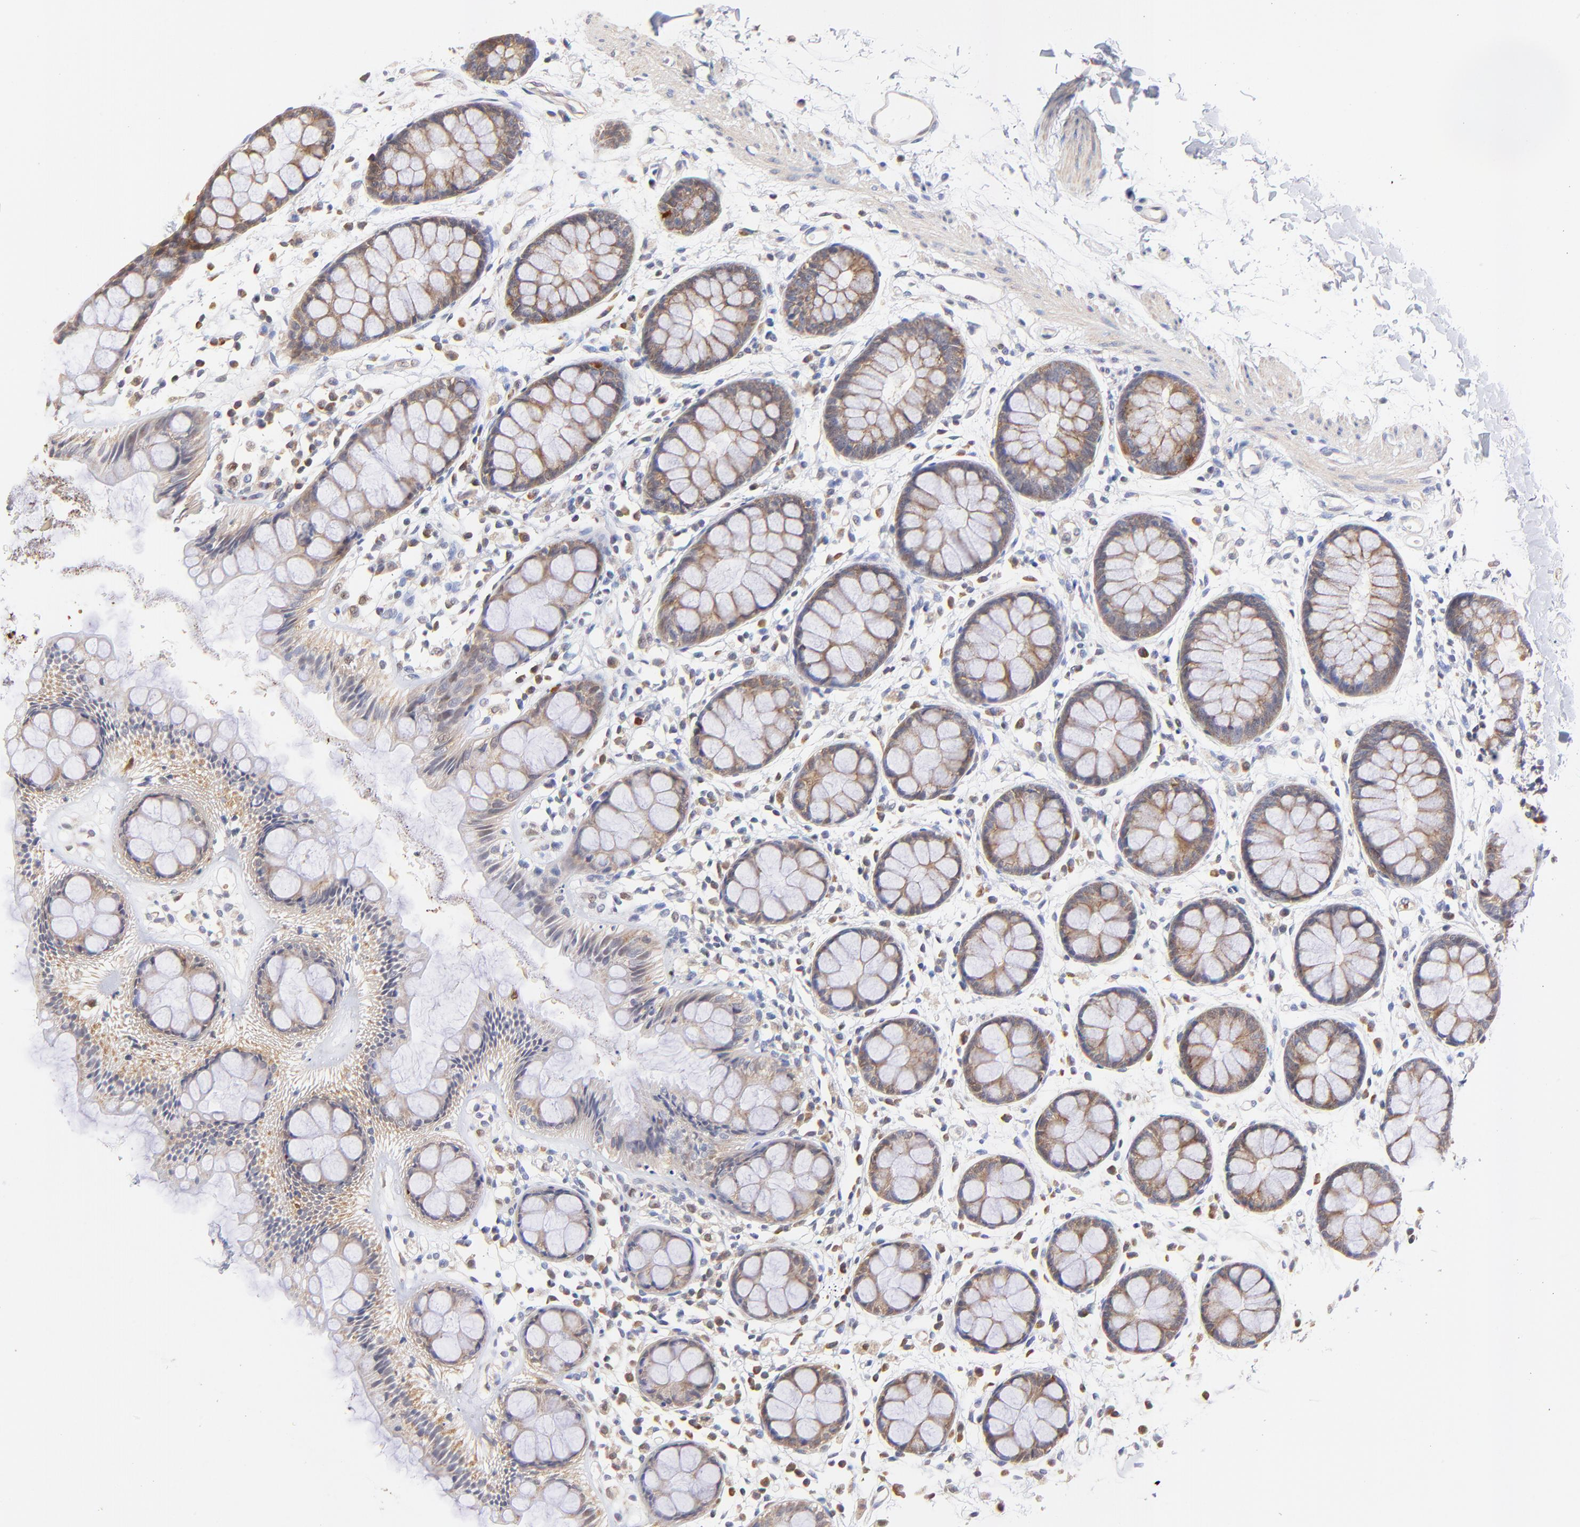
{"staining": {"intensity": "moderate", "quantity": "25%-75%", "location": "cytoplasmic/membranous"}, "tissue": "rectum", "cell_type": "Glandular cells", "image_type": "normal", "snomed": [{"axis": "morphology", "description": "Normal tissue, NOS"}, {"axis": "topography", "description": "Rectum"}], "caption": "Immunohistochemical staining of benign rectum displays 25%-75% levels of moderate cytoplasmic/membranous protein expression in about 25%-75% of glandular cells.", "gene": "BBOF1", "patient": {"sex": "female", "age": 66}}